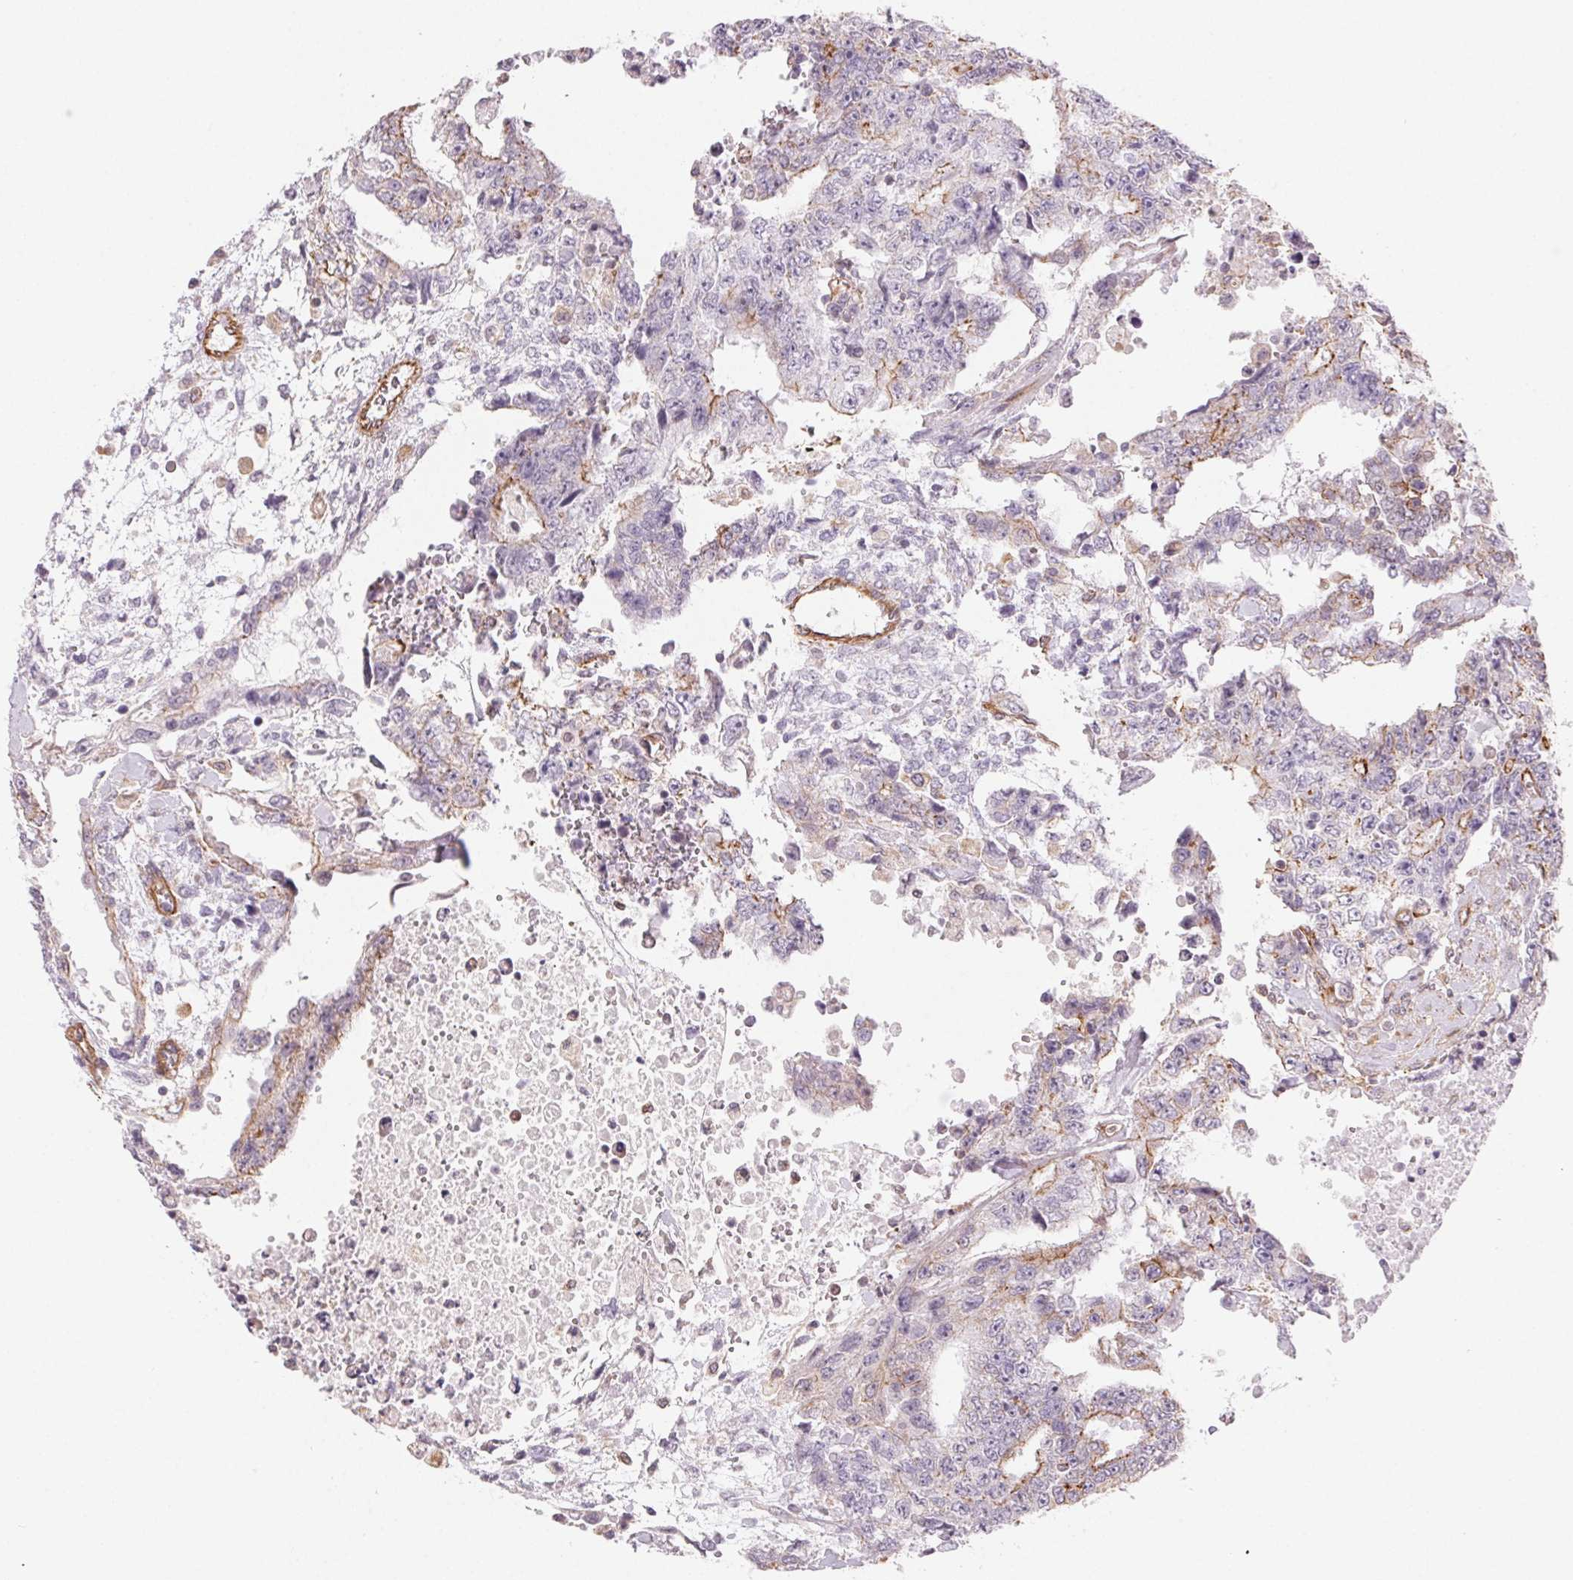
{"staining": {"intensity": "weak", "quantity": "25%-75%", "location": "cytoplasmic/membranous"}, "tissue": "testis cancer", "cell_type": "Tumor cells", "image_type": "cancer", "snomed": [{"axis": "morphology", "description": "Carcinoma, Embryonal, NOS"}, {"axis": "topography", "description": "Testis"}], "caption": "Immunohistochemical staining of human testis cancer exhibits weak cytoplasmic/membranous protein expression in approximately 25%-75% of tumor cells.", "gene": "PLA2G4F", "patient": {"sex": "male", "age": 24}}